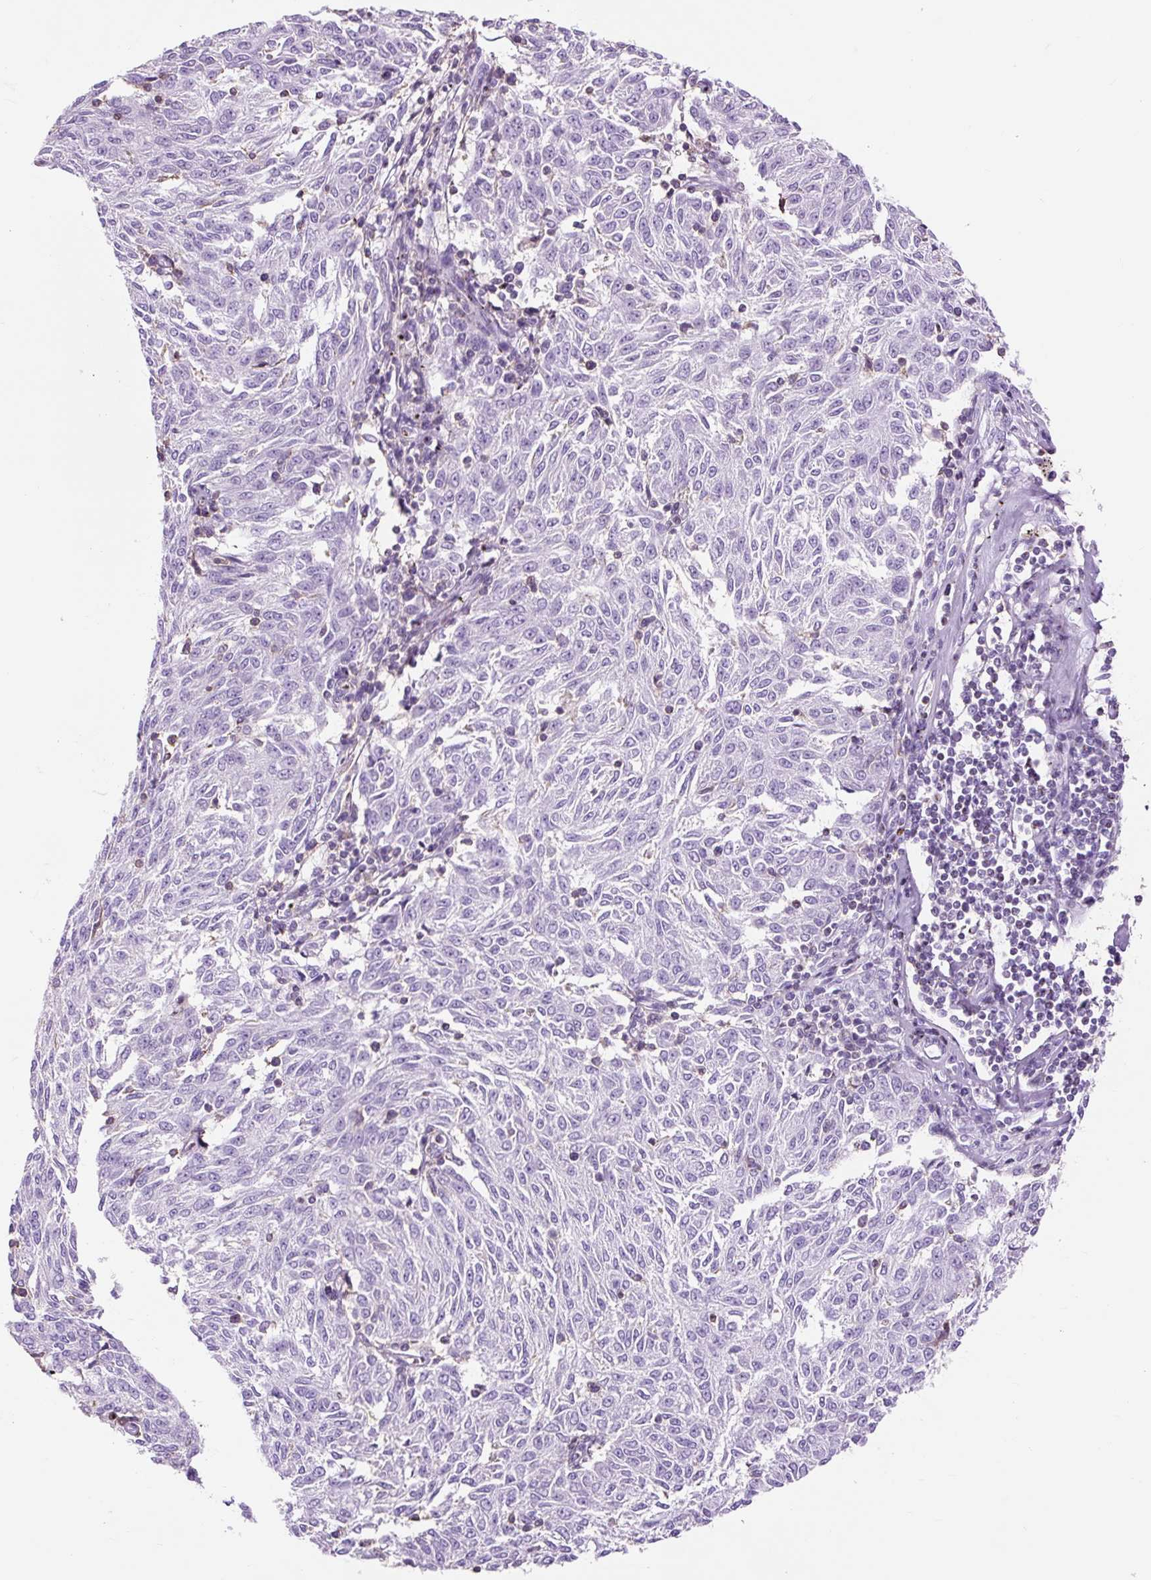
{"staining": {"intensity": "negative", "quantity": "none", "location": "none"}, "tissue": "melanoma", "cell_type": "Tumor cells", "image_type": "cancer", "snomed": [{"axis": "morphology", "description": "Malignant melanoma, NOS"}, {"axis": "topography", "description": "Skin"}], "caption": "IHC image of malignant melanoma stained for a protein (brown), which exhibits no expression in tumor cells.", "gene": "OR10A7", "patient": {"sex": "female", "age": 72}}